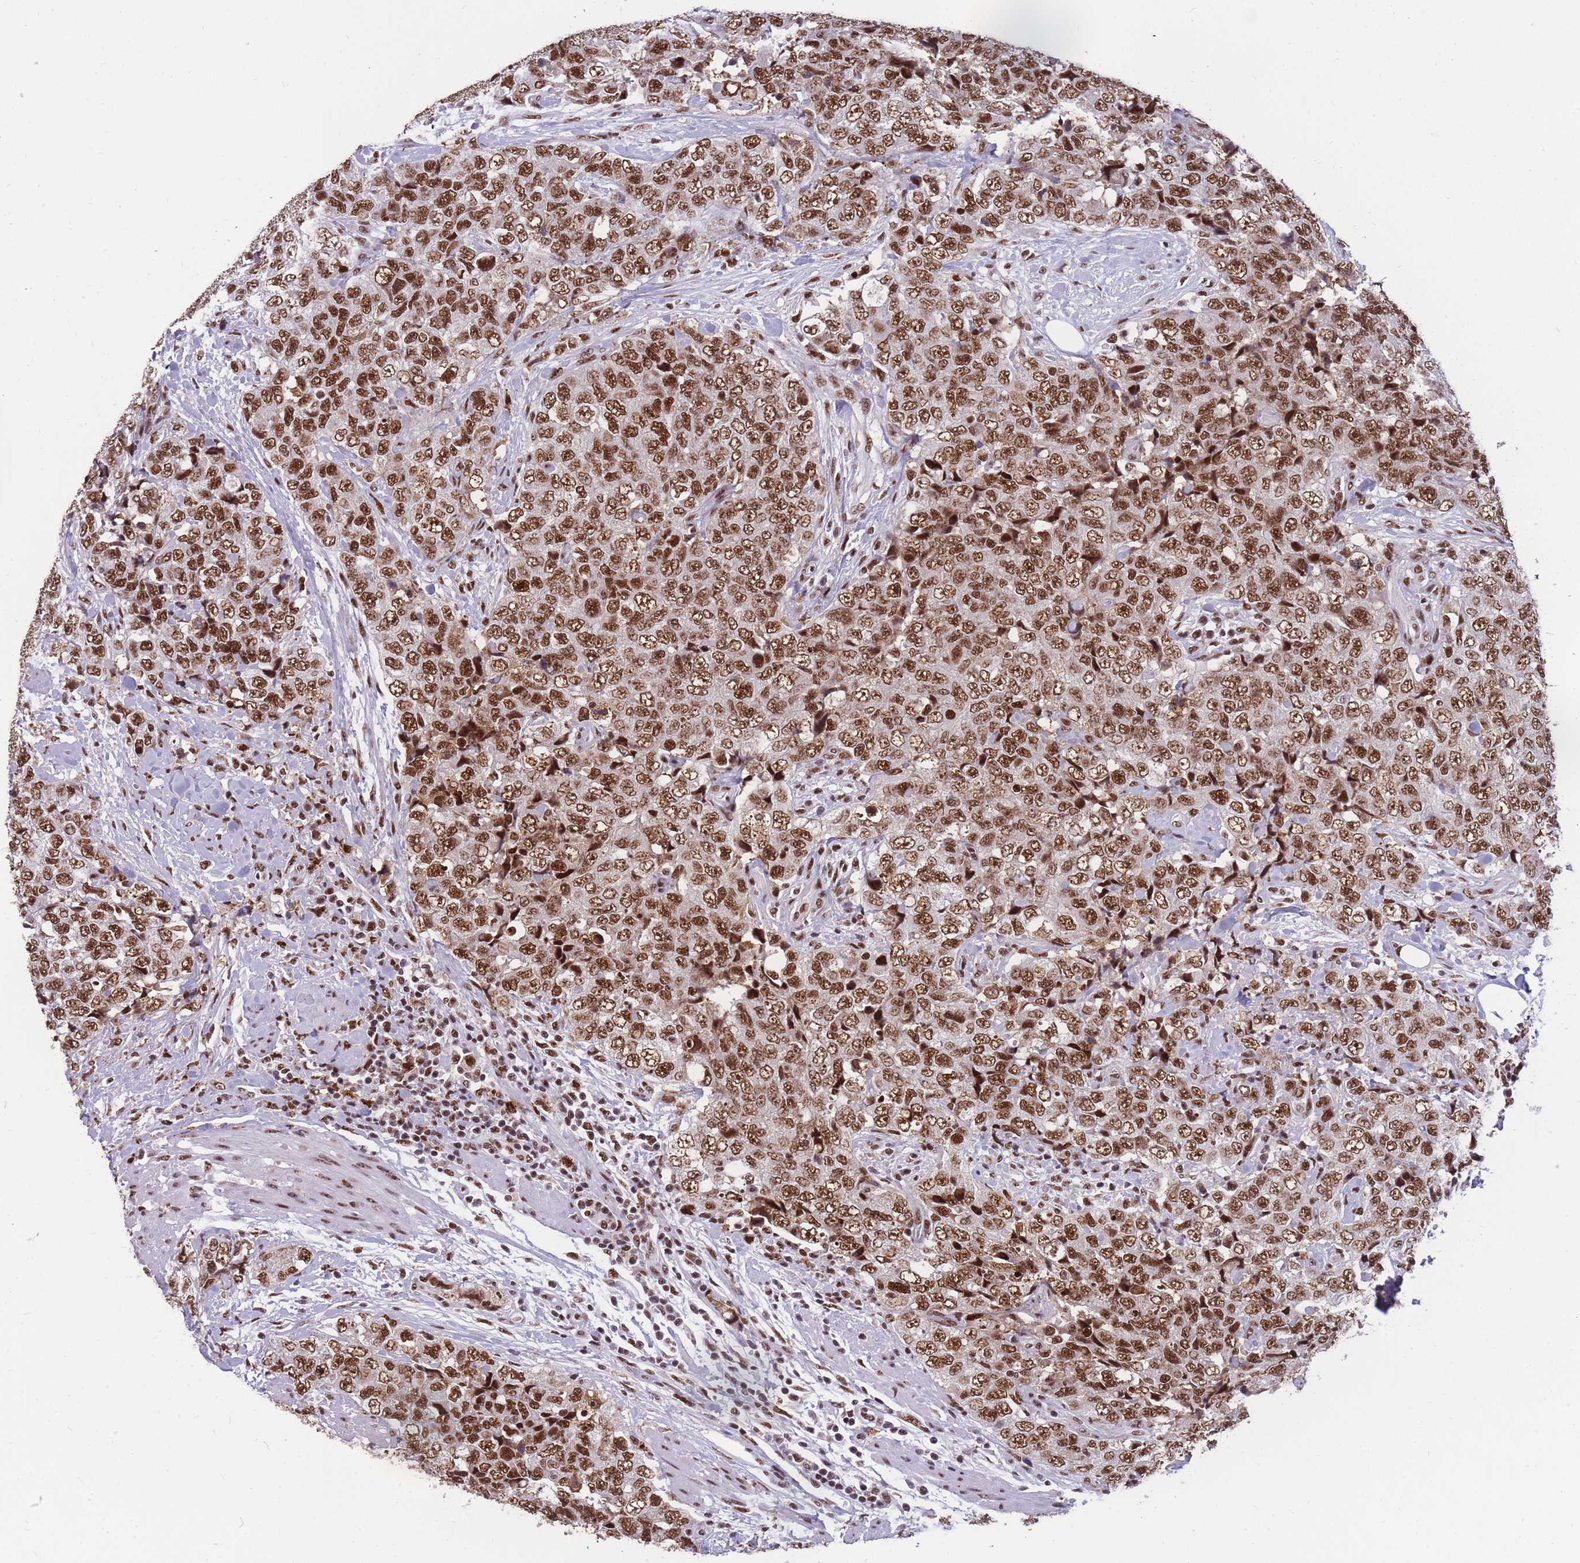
{"staining": {"intensity": "moderate", "quantity": ">75%", "location": "nuclear"}, "tissue": "urothelial cancer", "cell_type": "Tumor cells", "image_type": "cancer", "snomed": [{"axis": "morphology", "description": "Urothelial carcinoma, High grade"}, {"axis": "topography", "description": "Urinary bladder"}], "caption": "Moderate nuclear protein positivity is seen in approximately >75% of tumor cells in urothelial carcinoma (high-grade). (brown staining indicates protein expression, while blue staining denotes nuclei).", "gene": "PRPF19", "patient": {"sex": "female", "age": 78}}